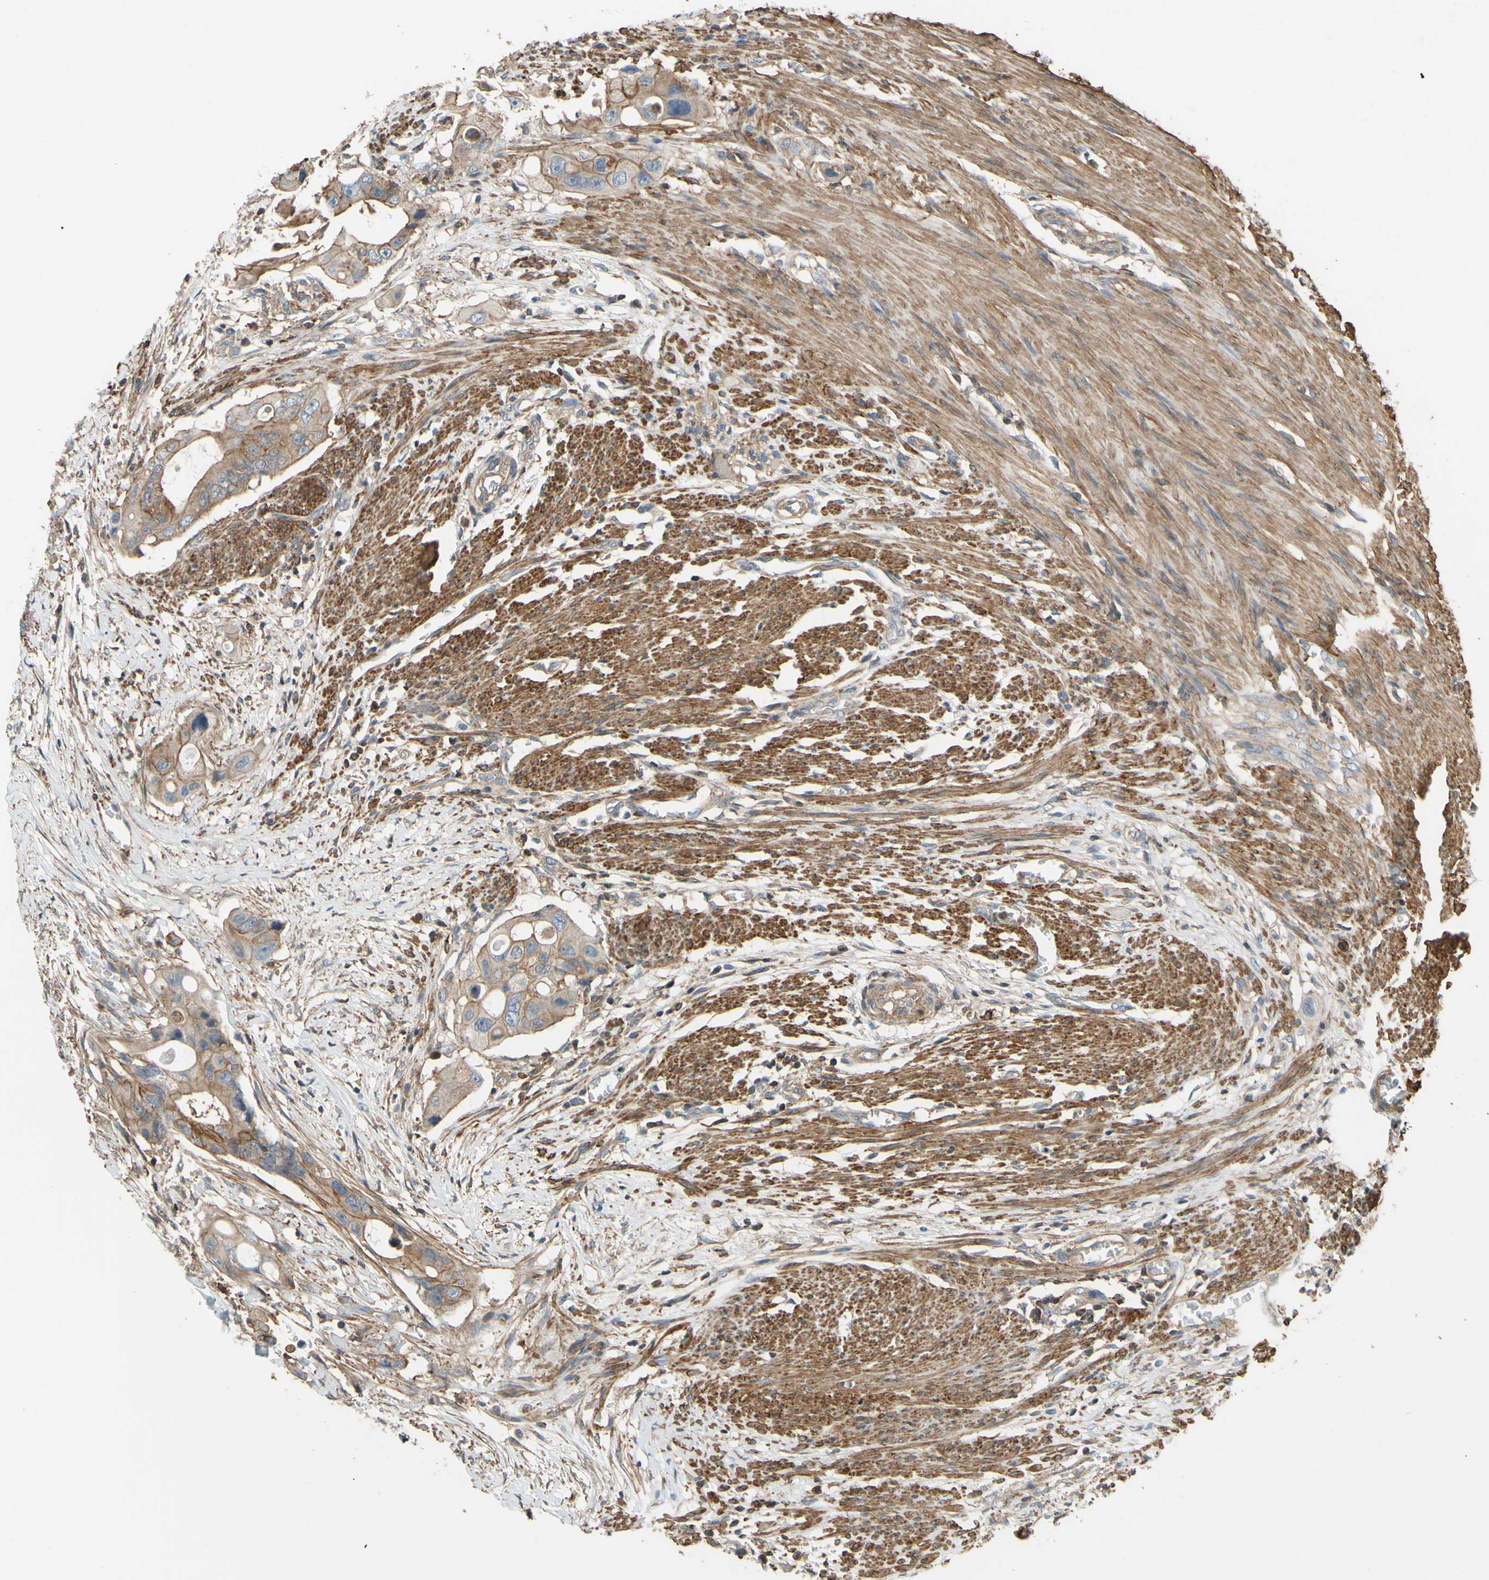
{"staining": {"intensity": "moderate", "quantity": ">75%", "location": "cytoplasmic/membranous"}, "tissue": "colorectal cancer", "cell_type": "Tumor cells", "image_type": "cancer", "snomed": [{"axis": "morphology", "description": "Adenocarcinoma, NOS"}, {"axis": "topography", "description": "Colon"}], "caption": "Immunohistochemical staining of adenocarcinoma (colorectal) displays medium levels of moderate cytoplasmic/membranous protein expression in approximately >75% of tumor cells.", "gene": "ADD3", "patient": {"sex": "female", "age": 57}}